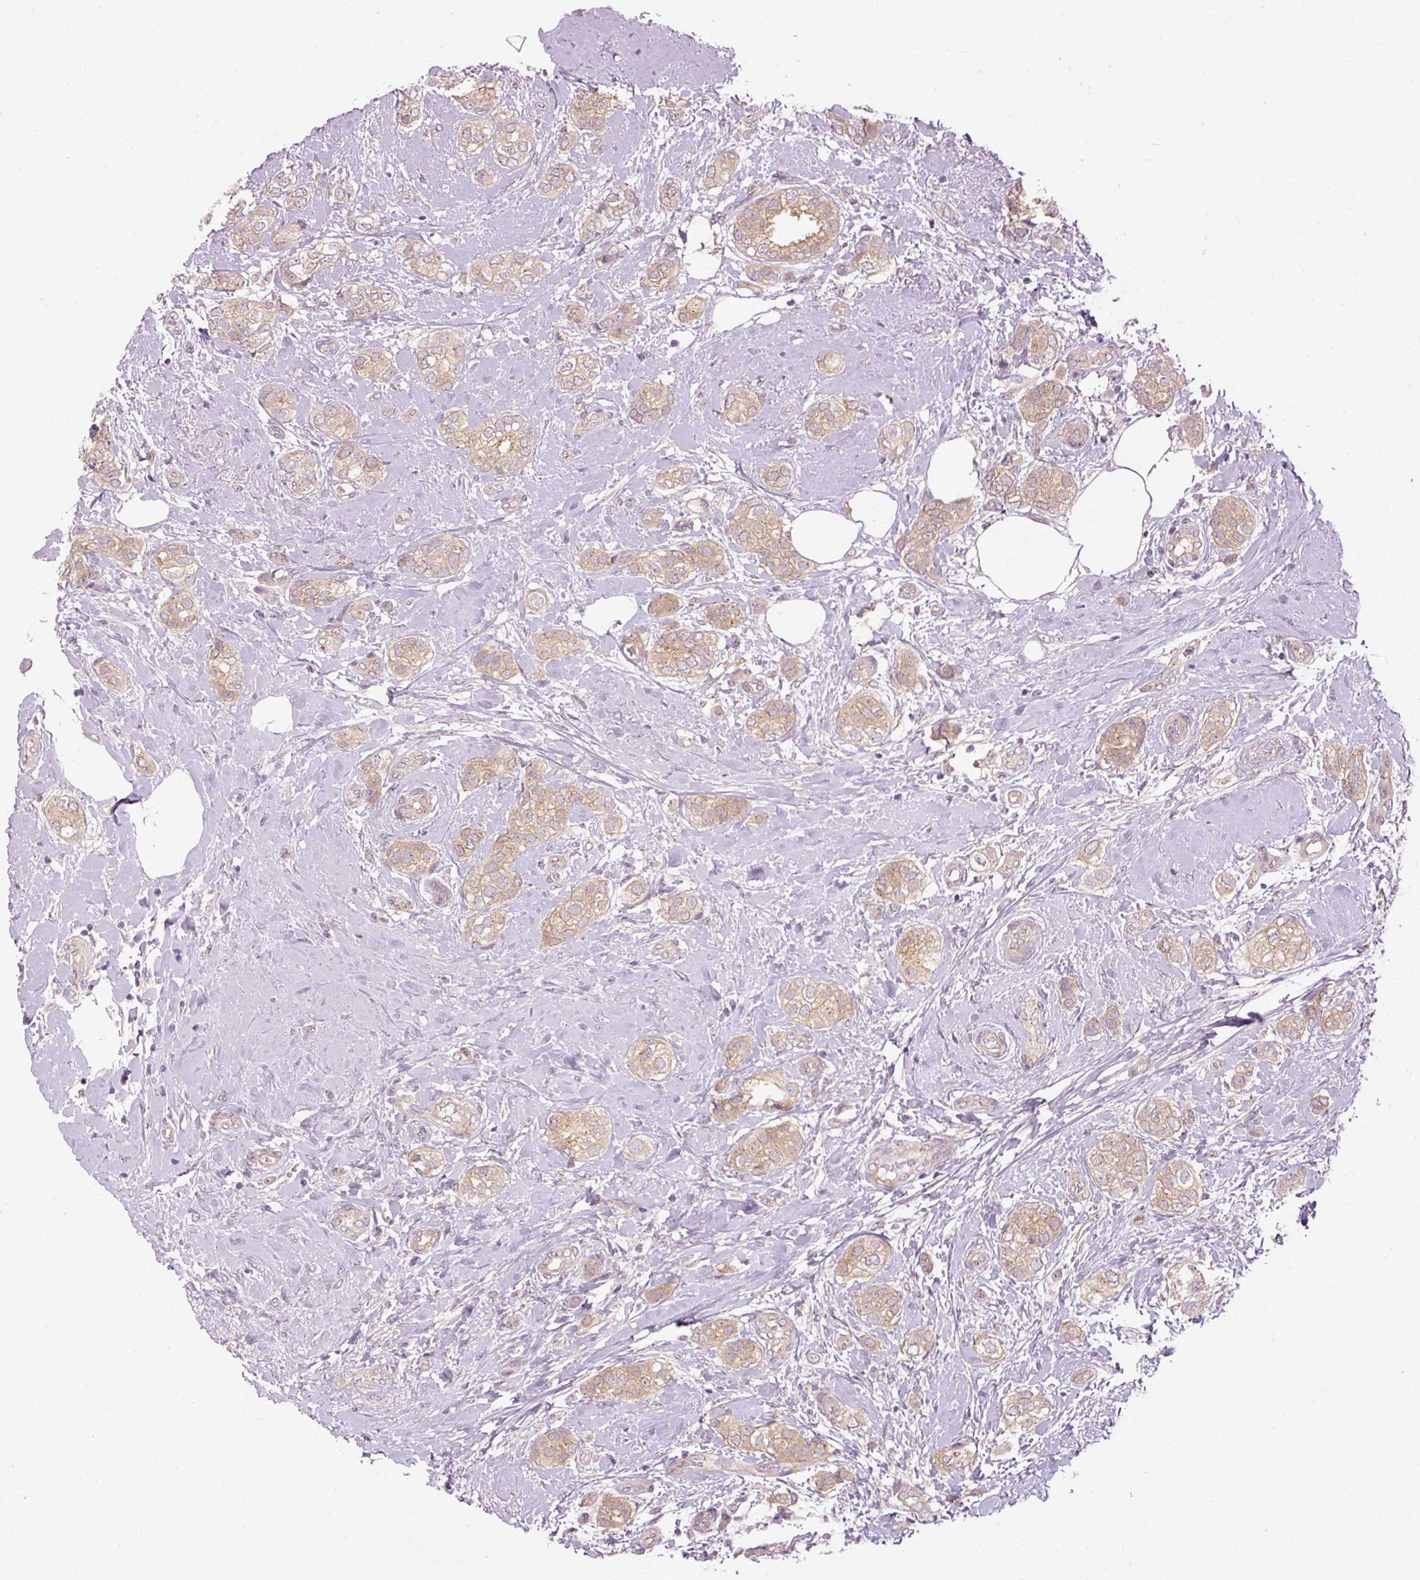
{"staining": {"intensity": "moderate", "quantity": ">75%", "location": "cytoplasmic/membranous"}, "tissue": "breast cancer", "cell_type": "Tumor cells", "image_type": "cancer", "snomed": [{"axis": "morphology", "description": "Duct carcinoma"}, {"axis": "topography", "description": "Breast"}], "caption": "Moderate cytoplasmic/membranous positivity is appreciated in about >75% of tumor cells in breast cancer.", "gene": "MZT2B", "patient": {"sex": "female", "age": 73}}